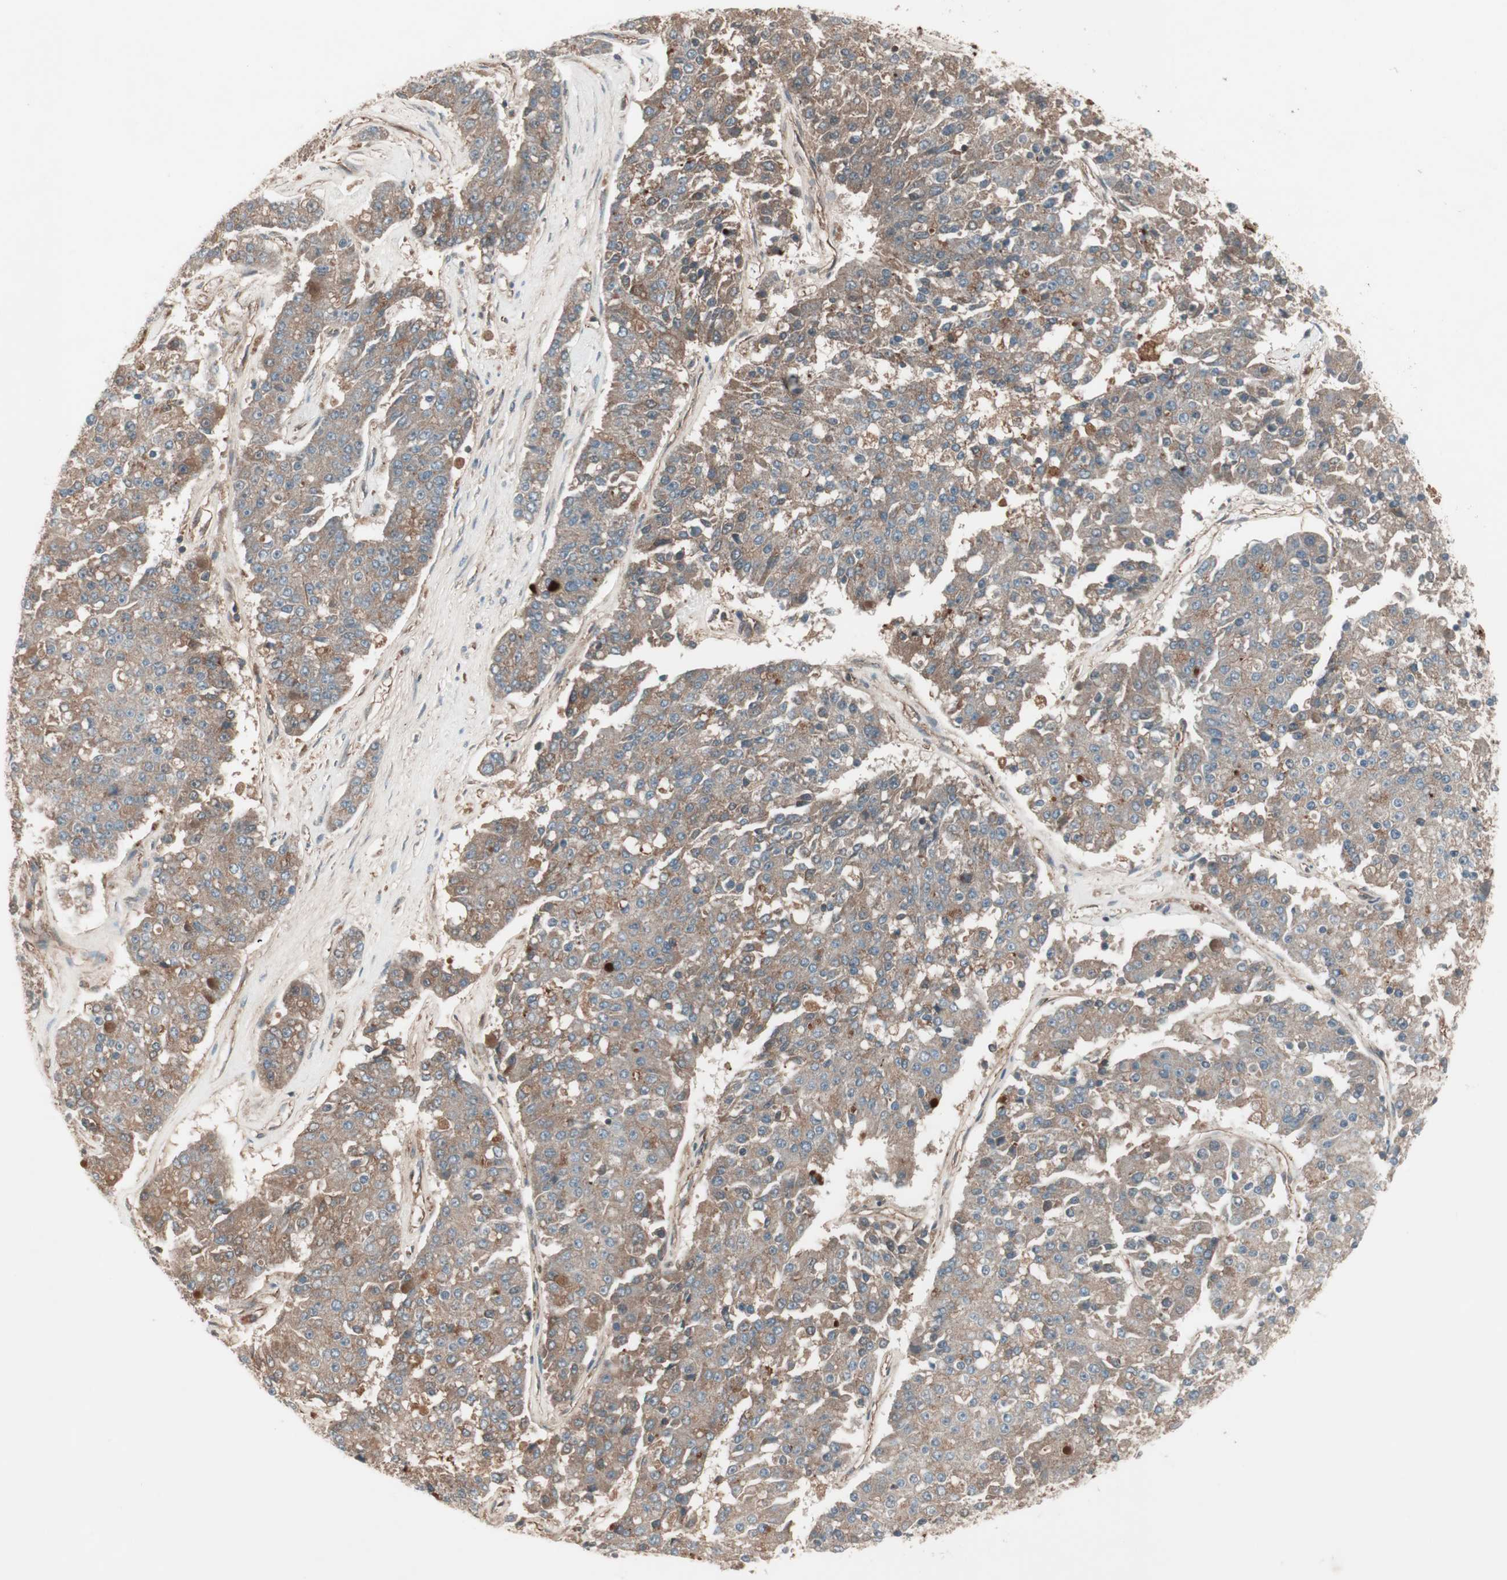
{"staining": {"intensity": "moderate", "quantity": ">75%", "location": "cytoplasmic/membranous"}, "tissue": "pancreatic cancer", "cell_type": "Tumor cells", "image_type": "cancer", "snomed": [{"axis": "morphology", "description": "Adenocarcinoma, NOS"}, {"axis": "topography", "description": "Pancreas"}], "caption": "The photomicrograph displays immunohistochemical staining of adenocarcinoma (pancreatic). There is moderate cytoplasmic/membranous positivity is identified in approximately >75% of tumor cells.", "gene": "TFPI", "patient": {"sex": "male", "age": 50}}